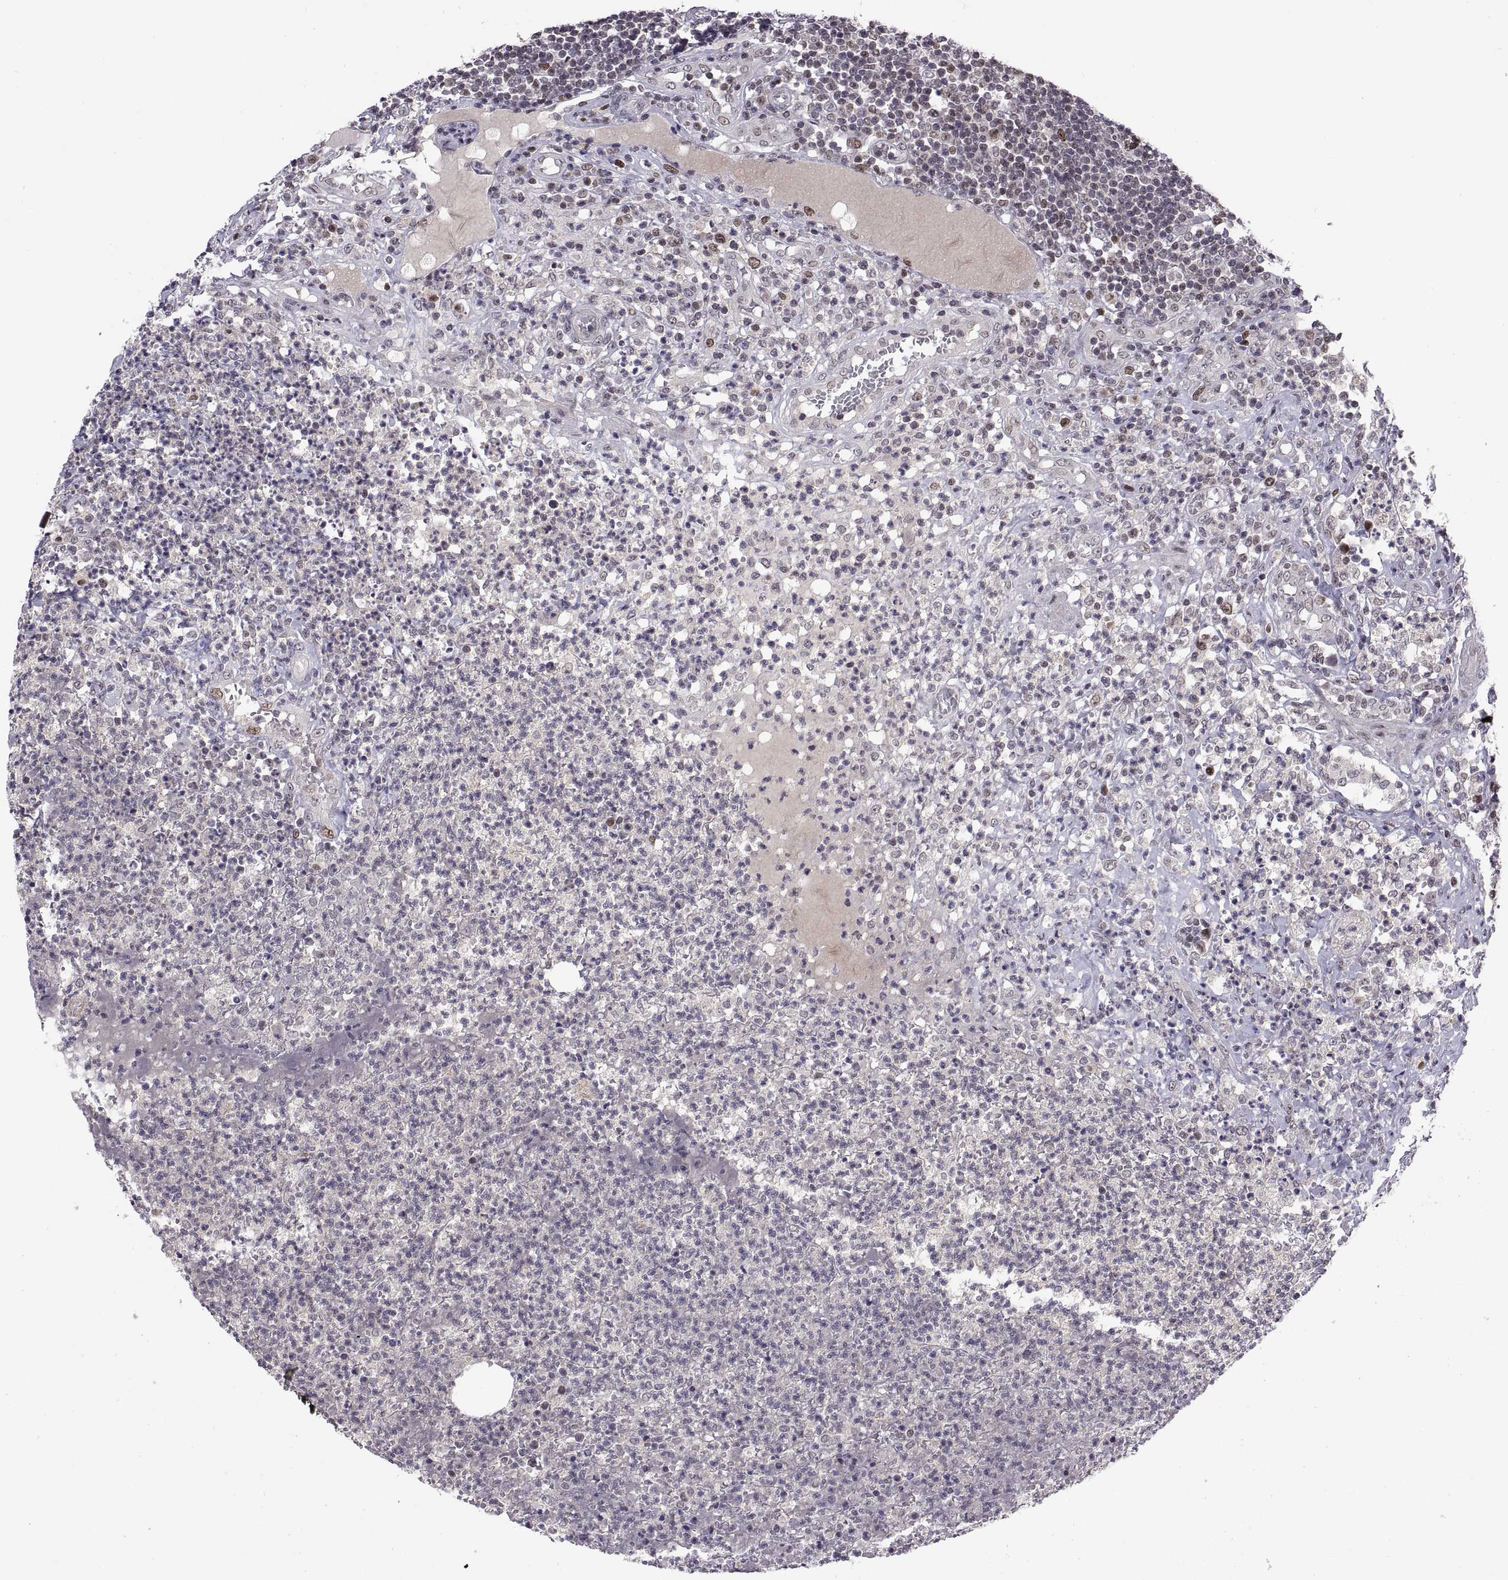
{"staining": {"intensity": "moderate", "quantity": "<25%", "location": "nuclear"}, "tissue": "appendix", "cell_type": "Glandular cells", "image_type": "normal", "snomed": [{"axis": "morphology", "description": "Normal tissue, NOS"}, {"axis": "morphology", "description": "Inflammation, NOS"}, {"axis": "topography", "description": "Appendix"}], "caption": "Immunohistochemistry image of normal appendix: appendix stained using immunohistochemistry (IHC) shows low levels of moderate protein expression localized specifically in the nuclear of glandular cells, appearing as a nuclear brown color.", "gene": "CHFR", "patient": {"sex": "male", "age": 16}}